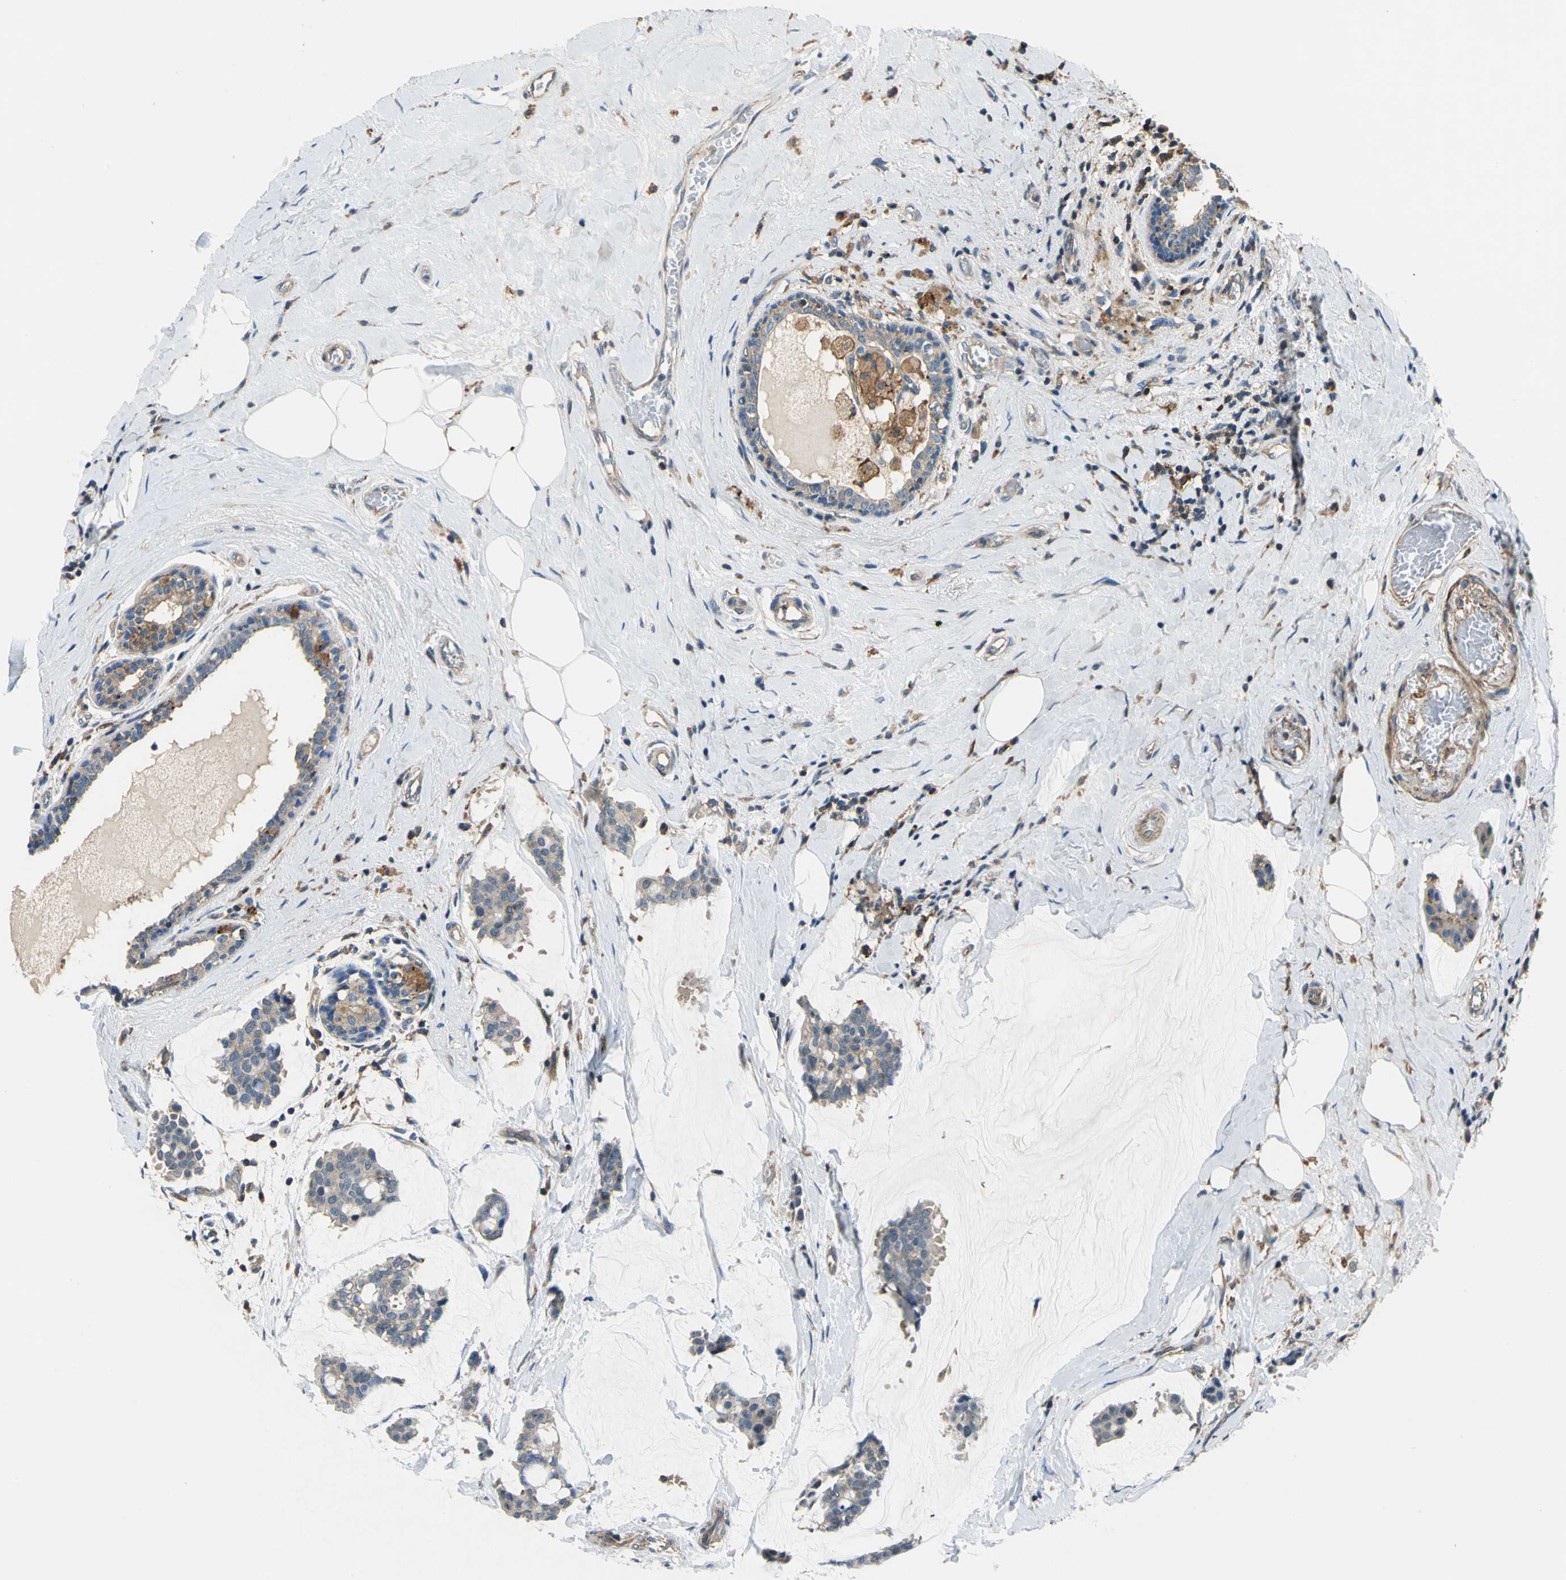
{"staining": {"intensity": "weak", "quantity": "25%-75%", "location": "cytoplasmic/membranous"}, "tissue": "breast cancer", "cell_type": "Tumor cells", "image_type": "cancer", "snomed": [{"axis": "morphology", "description": "Duct carcinoma"}, {"axis": "topography", "description": "Breast"}], "caption": "This photomicrograph exhibits IHC staining of human breast cancer (infiltrating ductal carcinoma), with low weak cytoplasmic/membranous positivity in approximately 25%-75% of tumor cells.", "gene": "DDX3Y", "patient": {"sex": "female", "age": 93}}